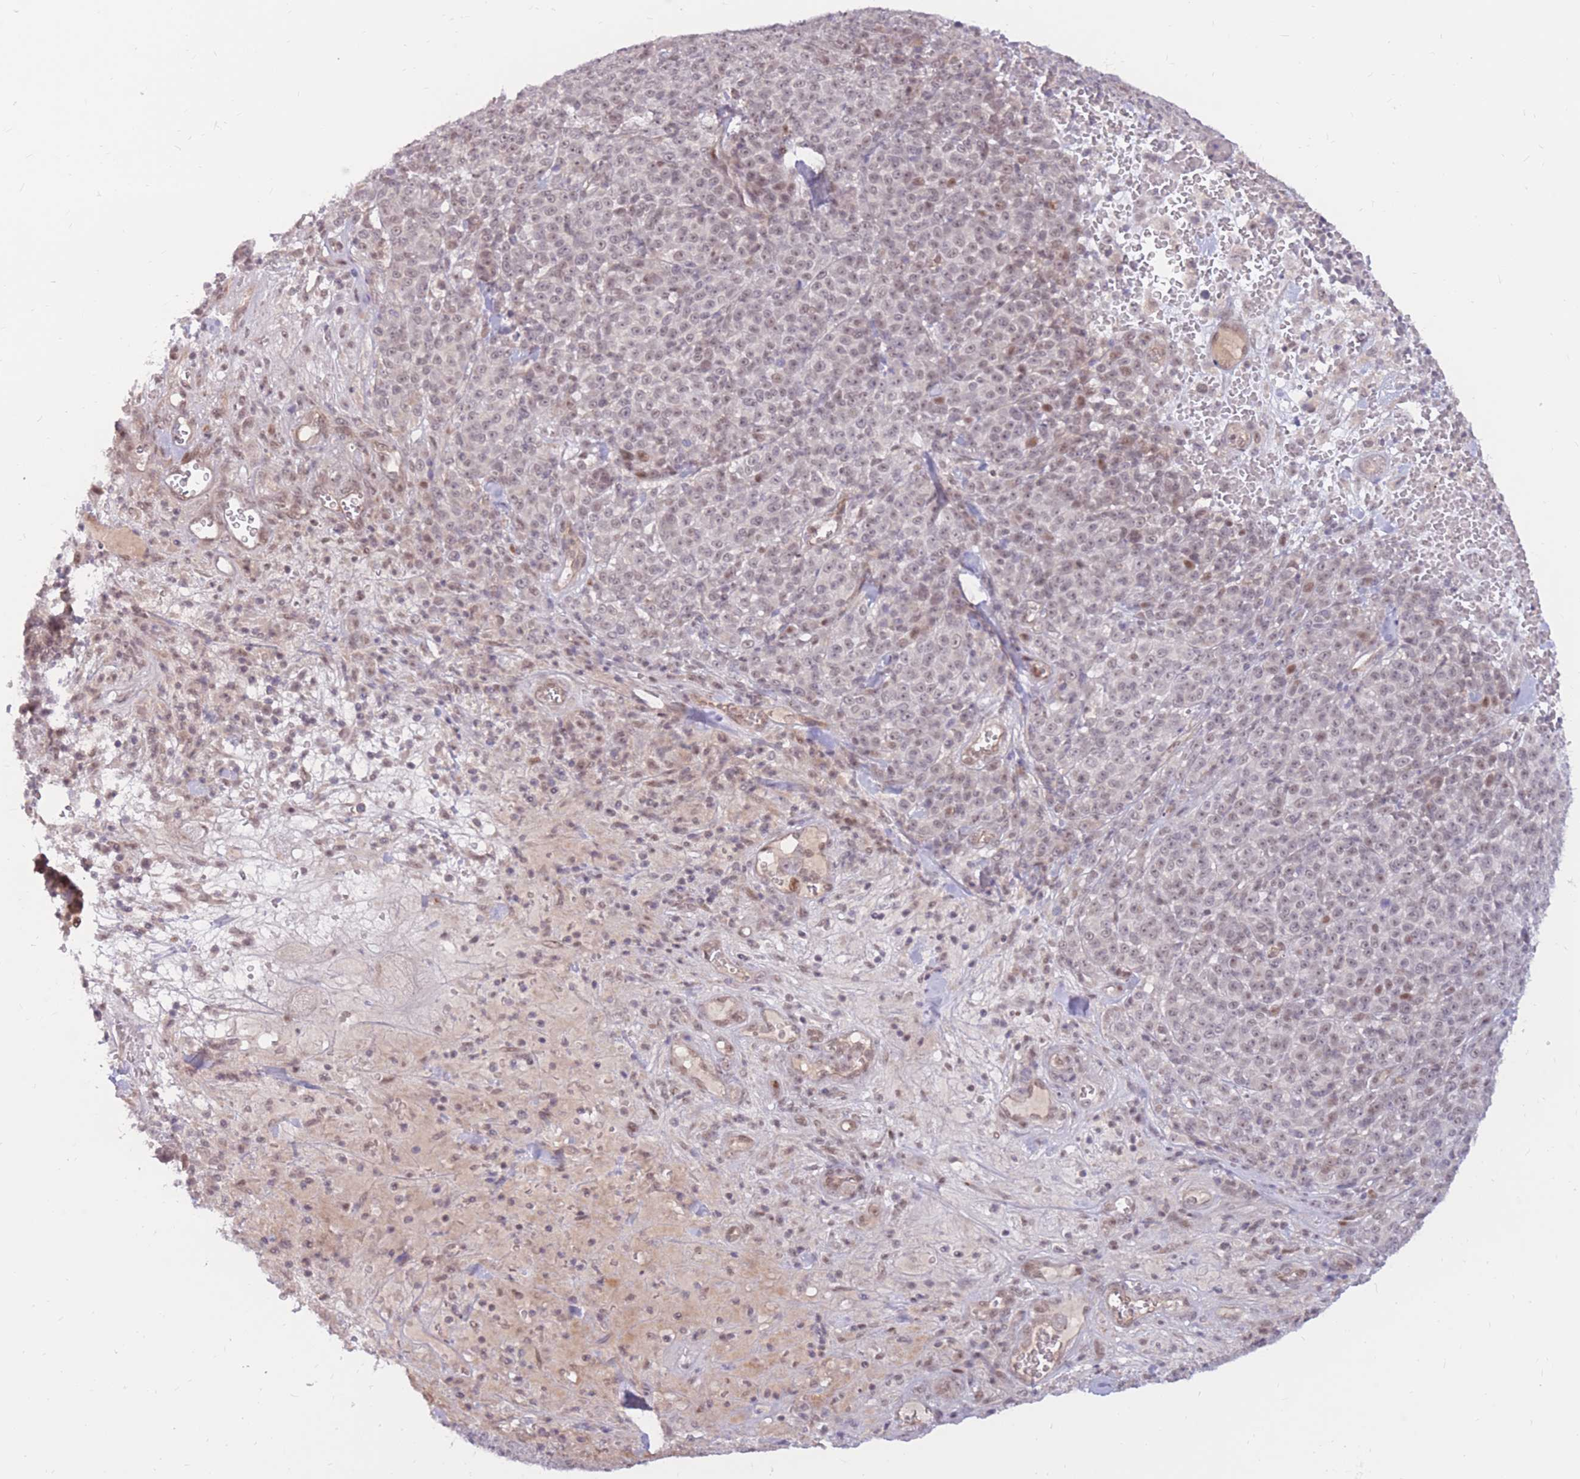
{"staining": {"intensity": "weak", "quantity": ">75%", "location": "nuclear"}, "tissue": "melanoma", "cell_type": "Tumor cells", "image_type": "cancer", "snomed": [{"axis": "morphology", "description": "Normal tissue, NOS"}, {"axis": "morphology", "description": "Malignant melanoma, NOS"}, {"axis": "topography", "description": "Skin"}], "caption": "Weak nuclear protein positivity is identified in approximately >75% of tumor cells in melanoma.", "gene": "ERICH6B", "patient": {"sex": "female", "age": 34}}